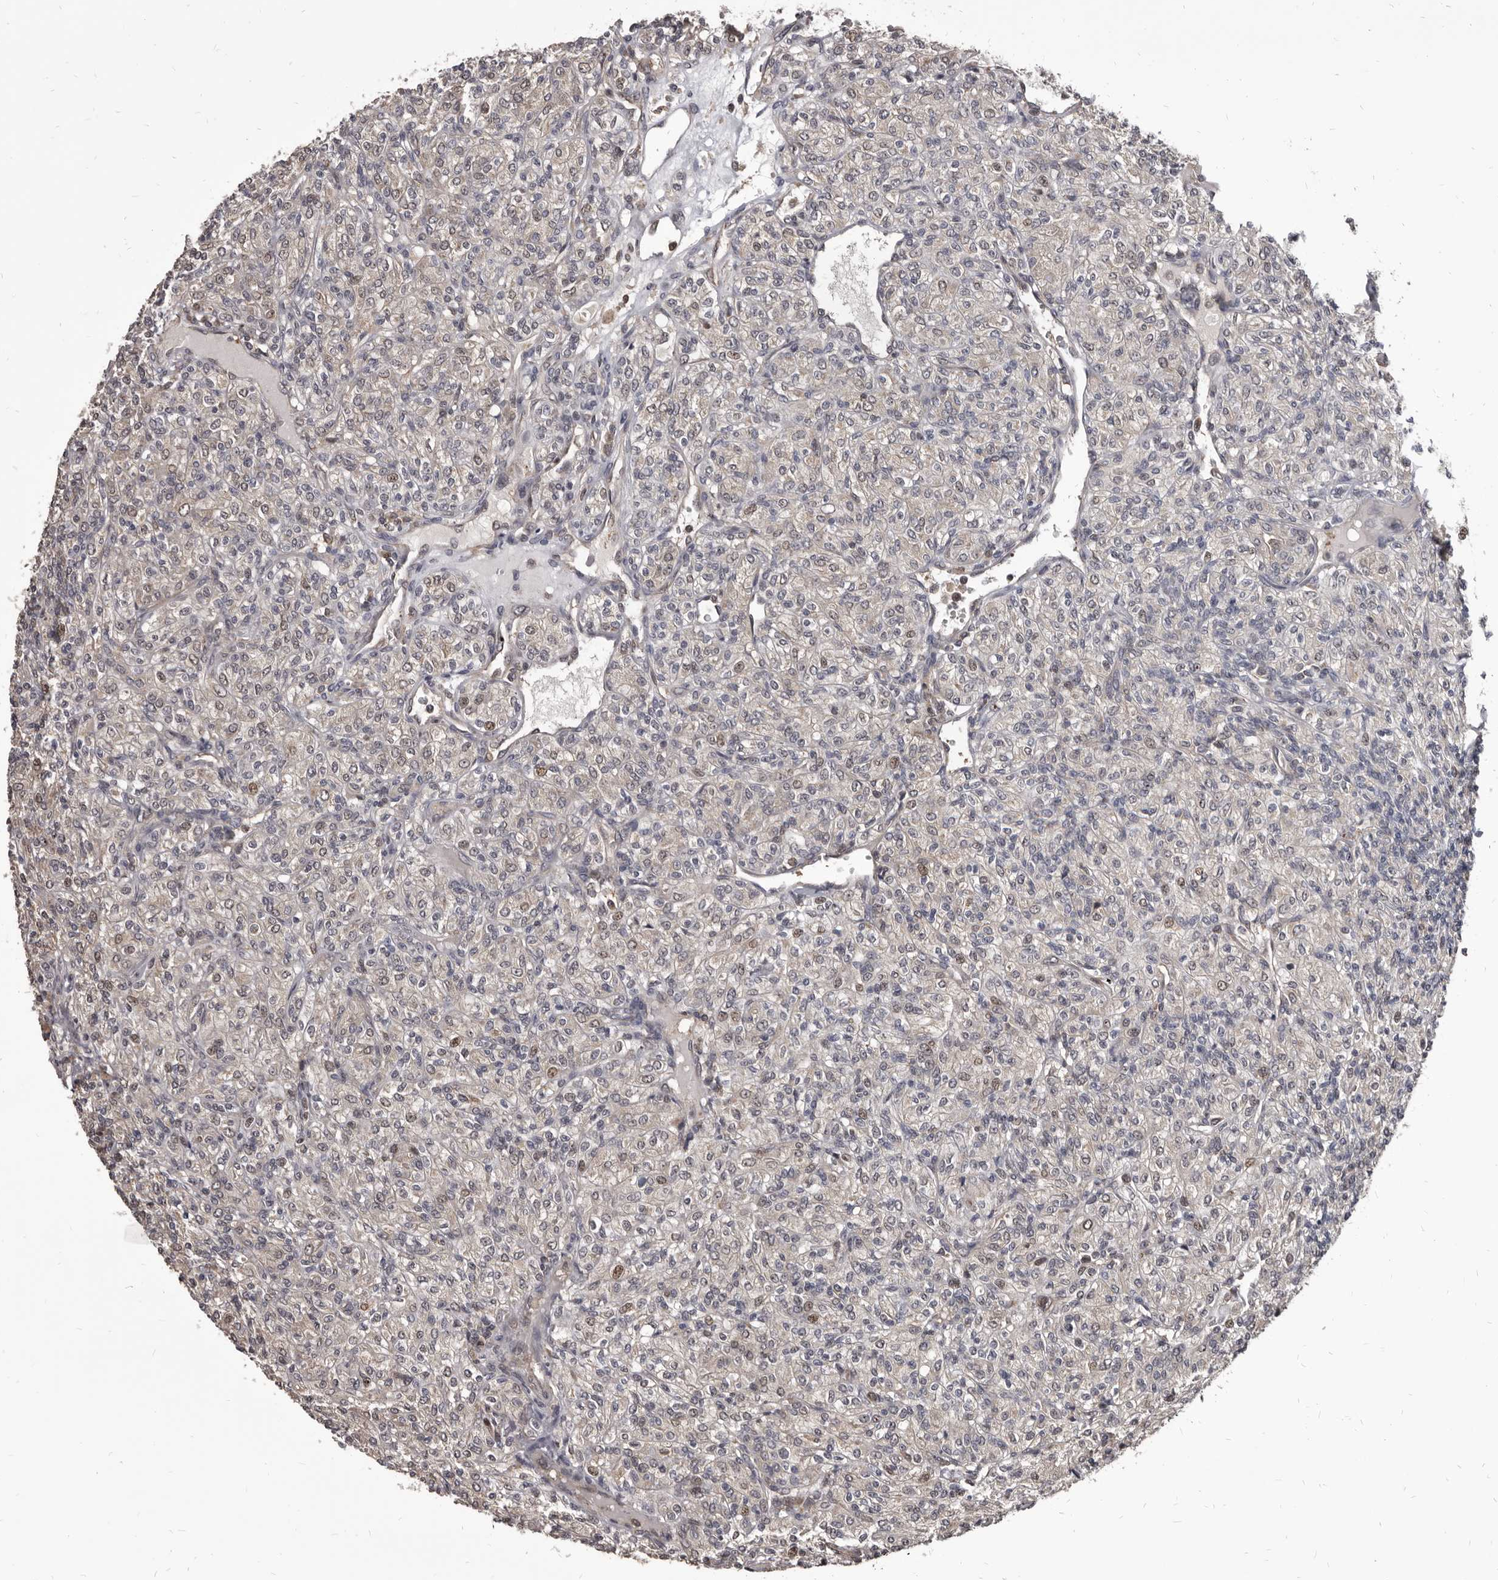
{"staining": {"intensity": "weak", "quantity": "<25%", "location": "nuclear"}, "tissue": "renal cancer", "cell_type": "Tumor cells", "image_type": "cancer", "snomed": [{"axis": "morphology", "description": "Adenocarcinoma, NOS"}, {"axis": "topography", "description": "Kidney"}], "caption": "The photomicrograph reveals no staining of tumor cells in renal cancer (adenocarcinoma).", "gene": "MAP3K14", "patient": {"sex": "male", "age": 77}}